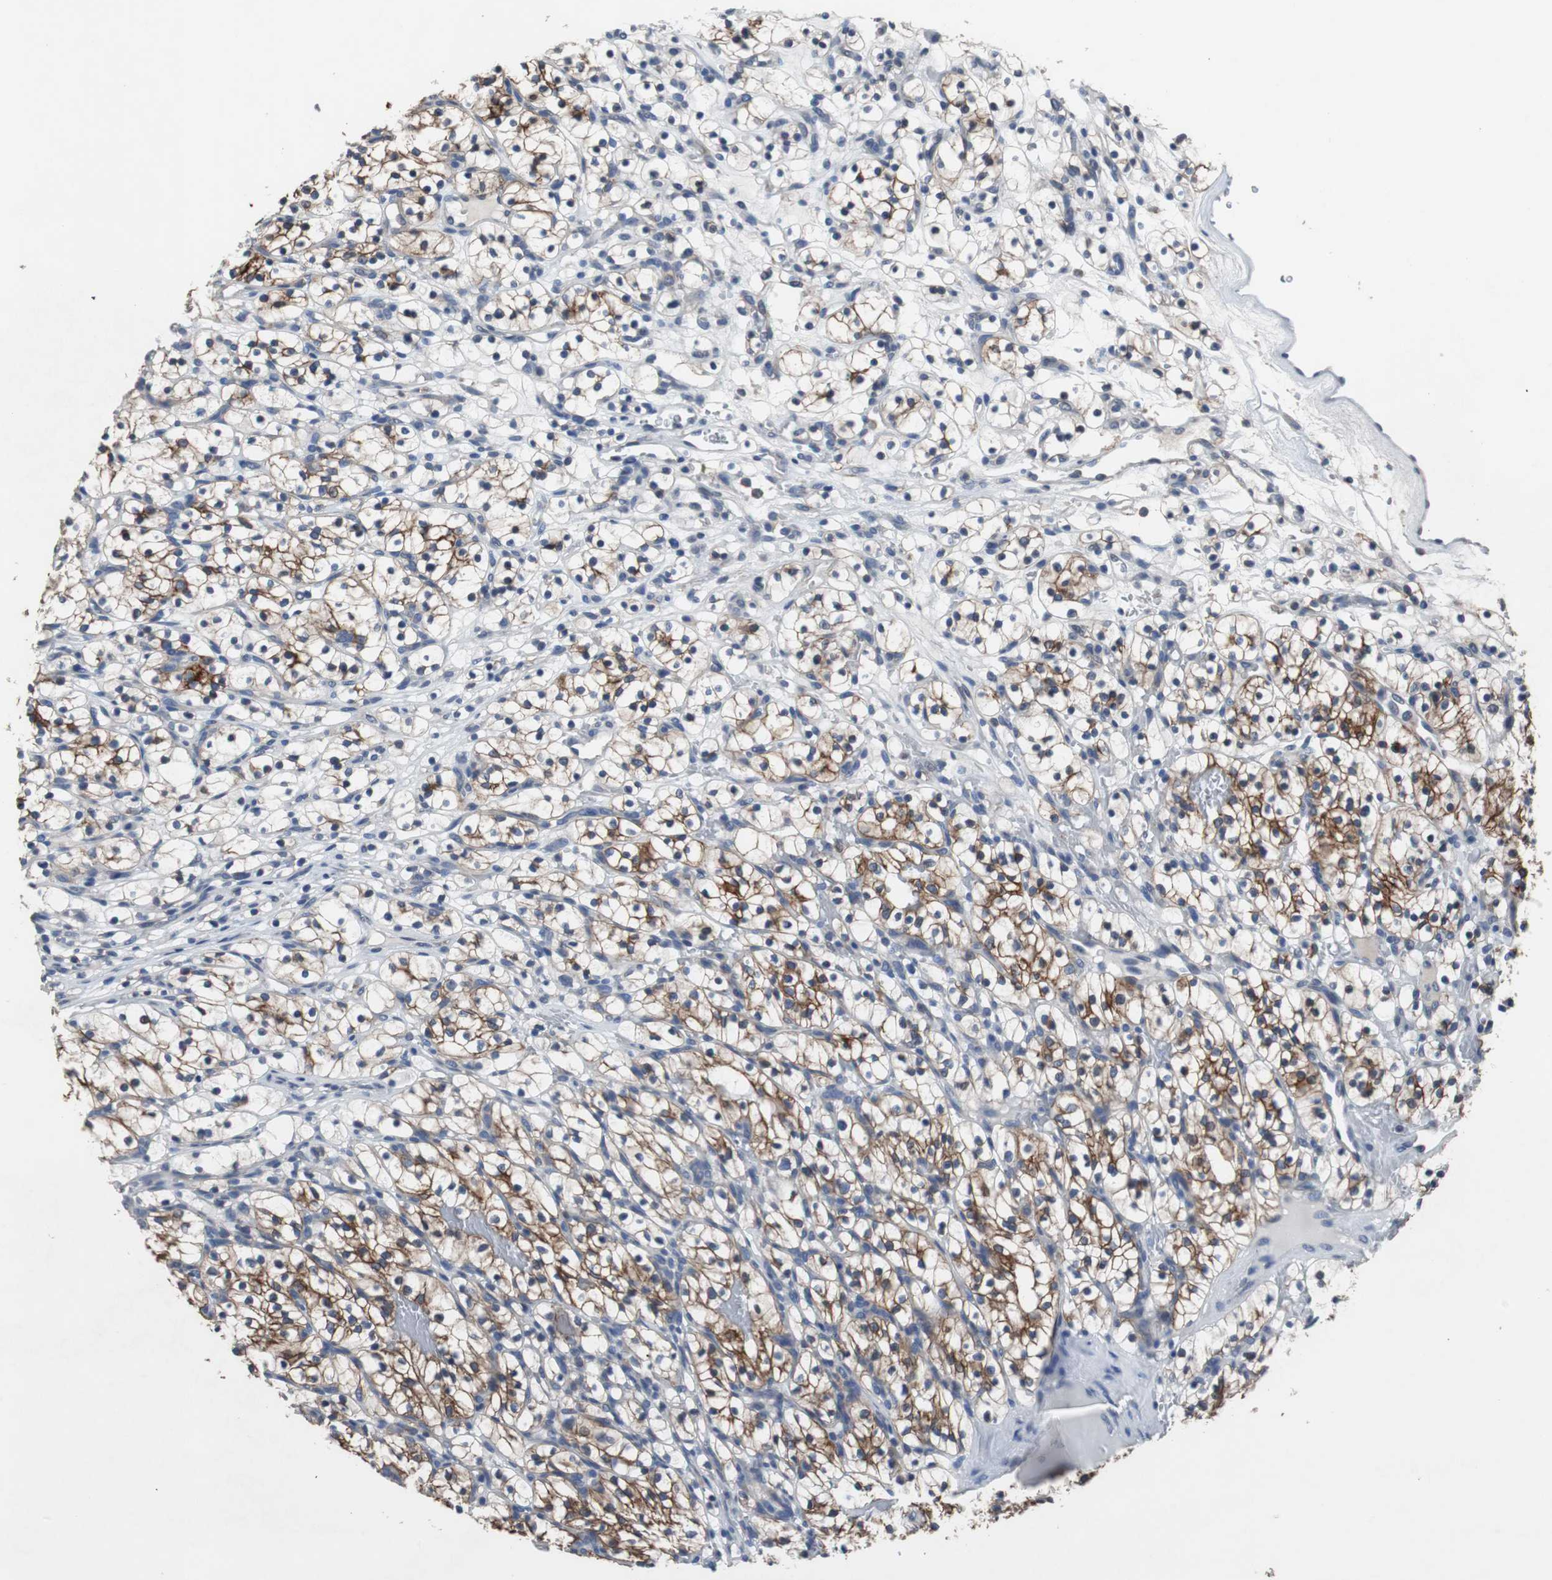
{"staining": {"intensity": "strong", "quantity": "25%-75%", "location": "cytoplasmic/membranous"}, "tissue": "renal cancer", "cell_type": "Tumor cells", "image_type": "cancer", "snomed": [{"axis": "morphology", "description": "Adenocarcinoma, NOS"}, {"axis": "topography", "description": "Kidney"}], "caption": "This image reveals renal adenocarcinoma stained with IHC to label a protein in brown. The cytoplasmic/membranous of tumor cells show strong positivity for the protein. Nuclei are counter-stained blue.", "gene": "USP10", "patient": {"sex": "female", "age": 57}}